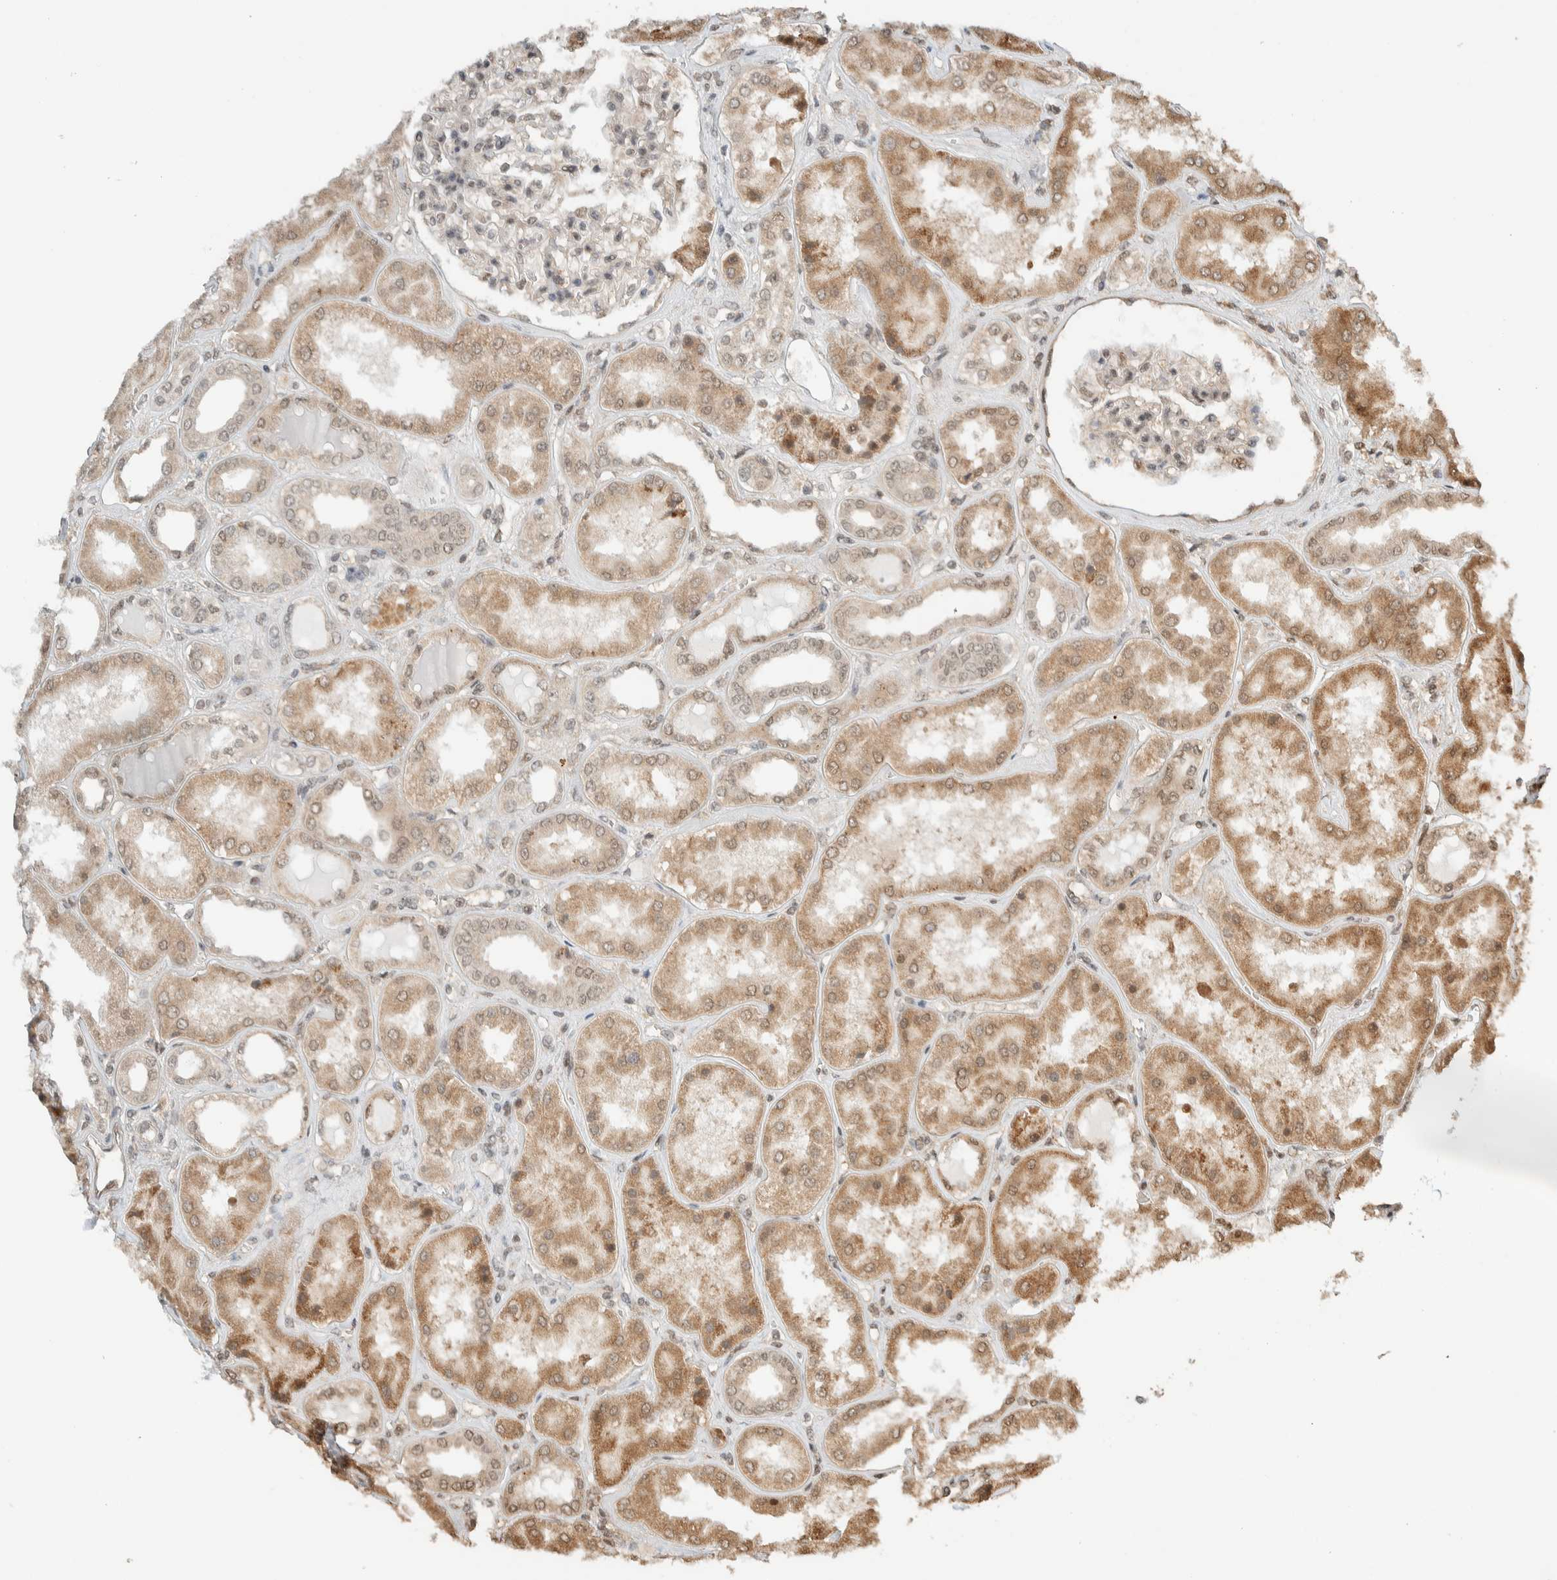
{"staining": {"intensity": "moderate", "quantity": "25%-75%", "location": "nuclear"}, "tissue": "kidney", "cell_type": "Cells in glomeruli", "image_type": "normal", "snomed": [{"axis": "morphology", "description": "Normal tissue, NOS"}, {"axis": "topography", "description": "Kidney"}], "caption": "Cells in glomeruli show medium levels of moderate nuclear staining in approximately 25%-75% of cells in unremarkable kidney.", "gene": "ZBTB2", "patient": {"sex": "female", "age": 56}}